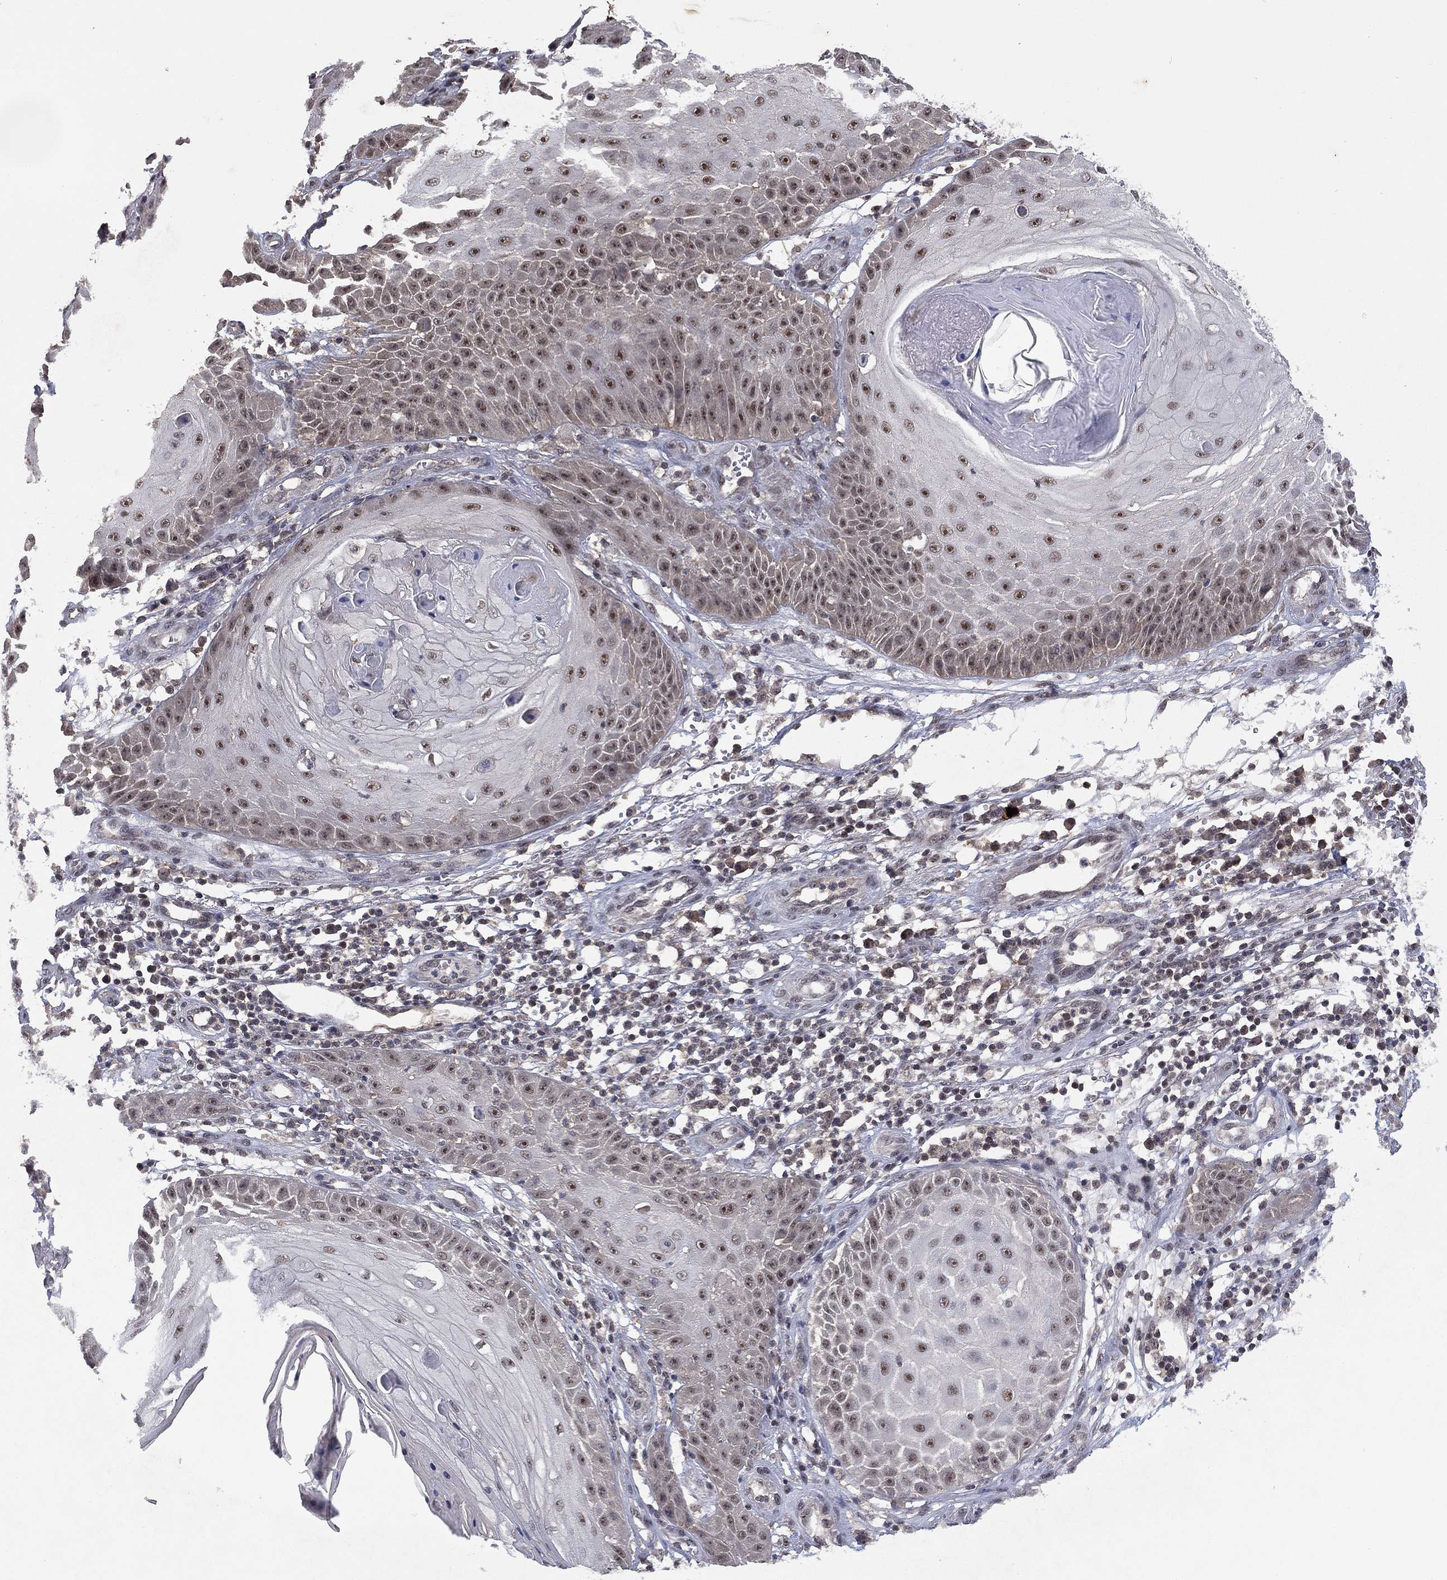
{"staining": {"intensity": "moderate", "quantity": "25%-75%", "location": "nuclear"}, "tissue": "skin cancer", "cell_type": "Tumor cells", "image_type": "cancer", "snomed": [{"axis": "morphology", "description": "Squamous cell carcinoma, NOS"}, {"axis": "topography", "description": "Skin"}], "caption": "Immunohistochemistry (IHC) micrograph of neoplastic tissue: skin cancer stained using IHC demonstrates medium levels of moderate protein expression localized specifically in the nuclear of tumor cells, appearing as a nuclear brown color.", "gene": "NELFCD", "patient": {"sex": "male", "age": 70}}